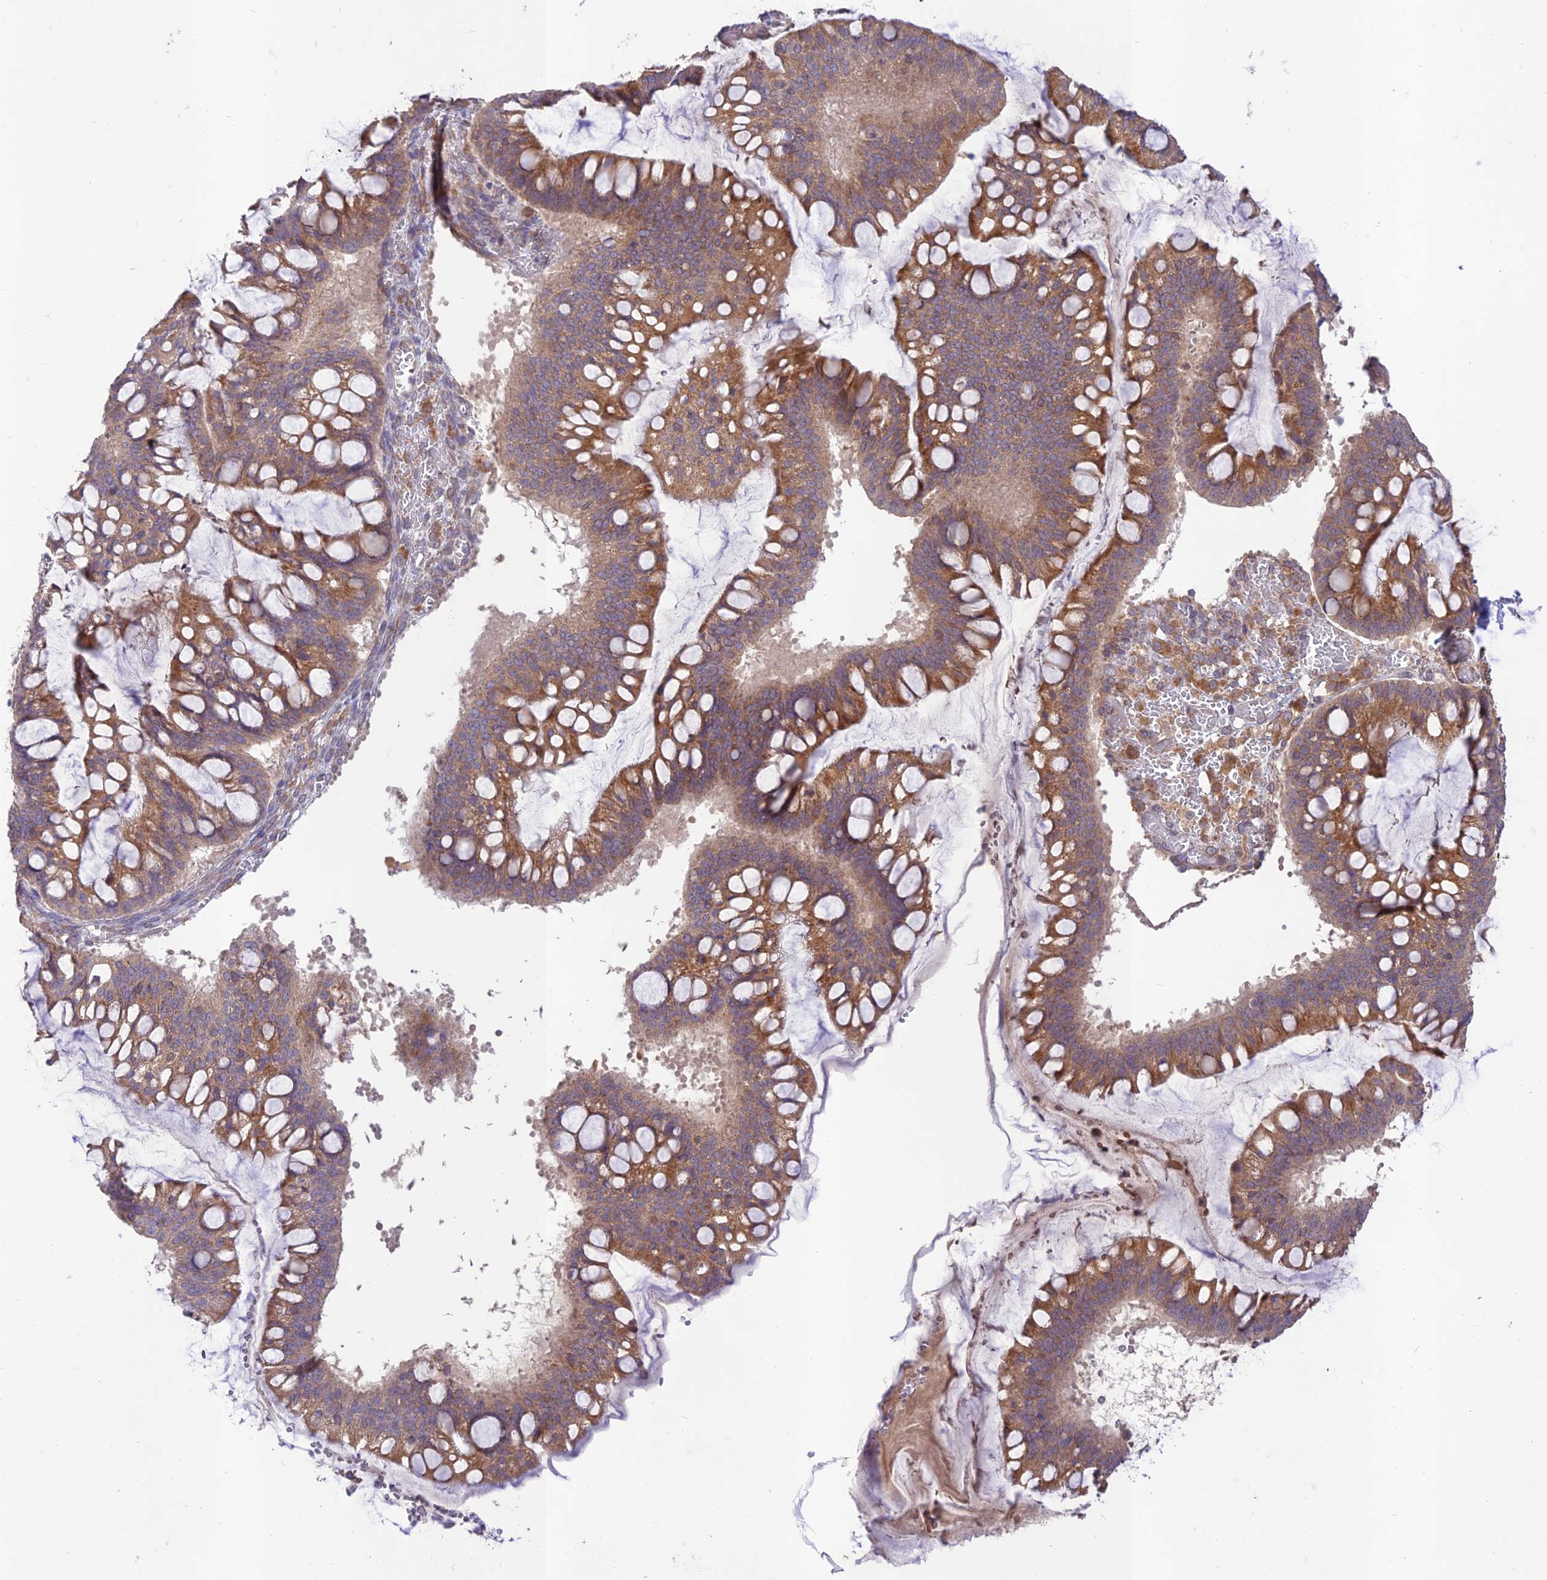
{"staining": {"intensity": "moderate", "quantity": ">75%", "location": "cytoplasmic/membranous"}, "tissue": "ovarian cancer", "cell_type": "Tumor cells", "image_type": "cancer", "snomed": [{"axis": "morphology", "description": "Cystadenocarcinoma, mucinous, NOS"}, {"axis": "topography", "description": "Ovary"}], "caption": "The micrograph displays immunohistochemical staining of mucinous cystadenocarcinoma (ovarian). There is moderate cytoplasmic/membranous positivity is identified in about >75% of tumor cells.", "gene": "TMEM259", "patient": {"sex": "female", "age": 73}}